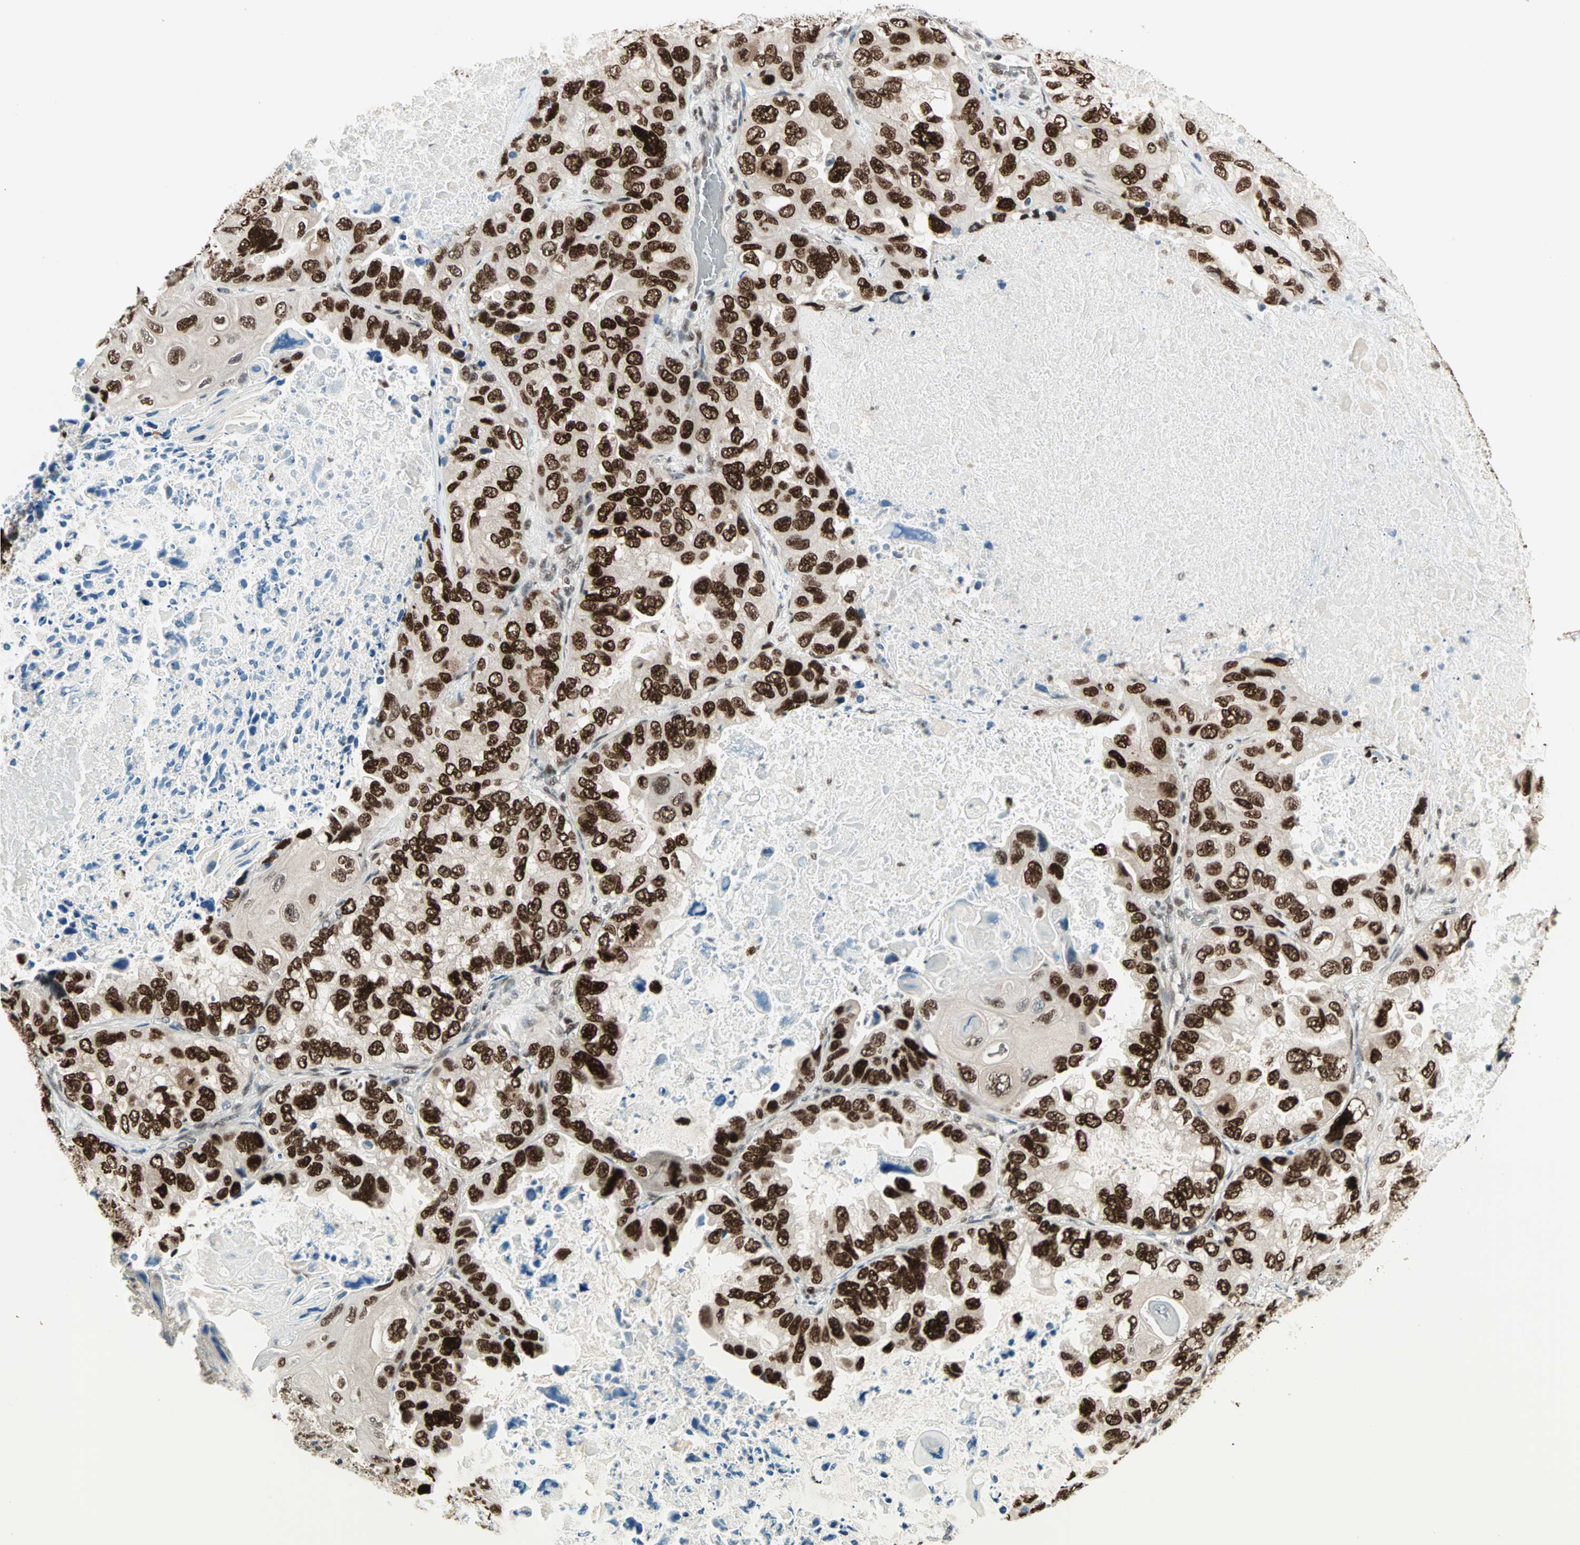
{"staining": {"intensity": "strong", "quantity": ">75%", "location": "nuclear"}, "tissue": "lung cancer", "cell_type": "Tumor cells", "image_type": "cancer", "snomed": [{"axis": "morphology", "description": "Squamous cell carcinoma, NOS"}, {"axis": "topography", "description": "Lung"}], "caption": "Lung squamous cell carcinoma was stained to show a protein in brown. There is high levels of strong nuclear staining in about >75% of tumor cells.", "gene": "MDC1", "patient": {"sex": "female", "age": 73}}